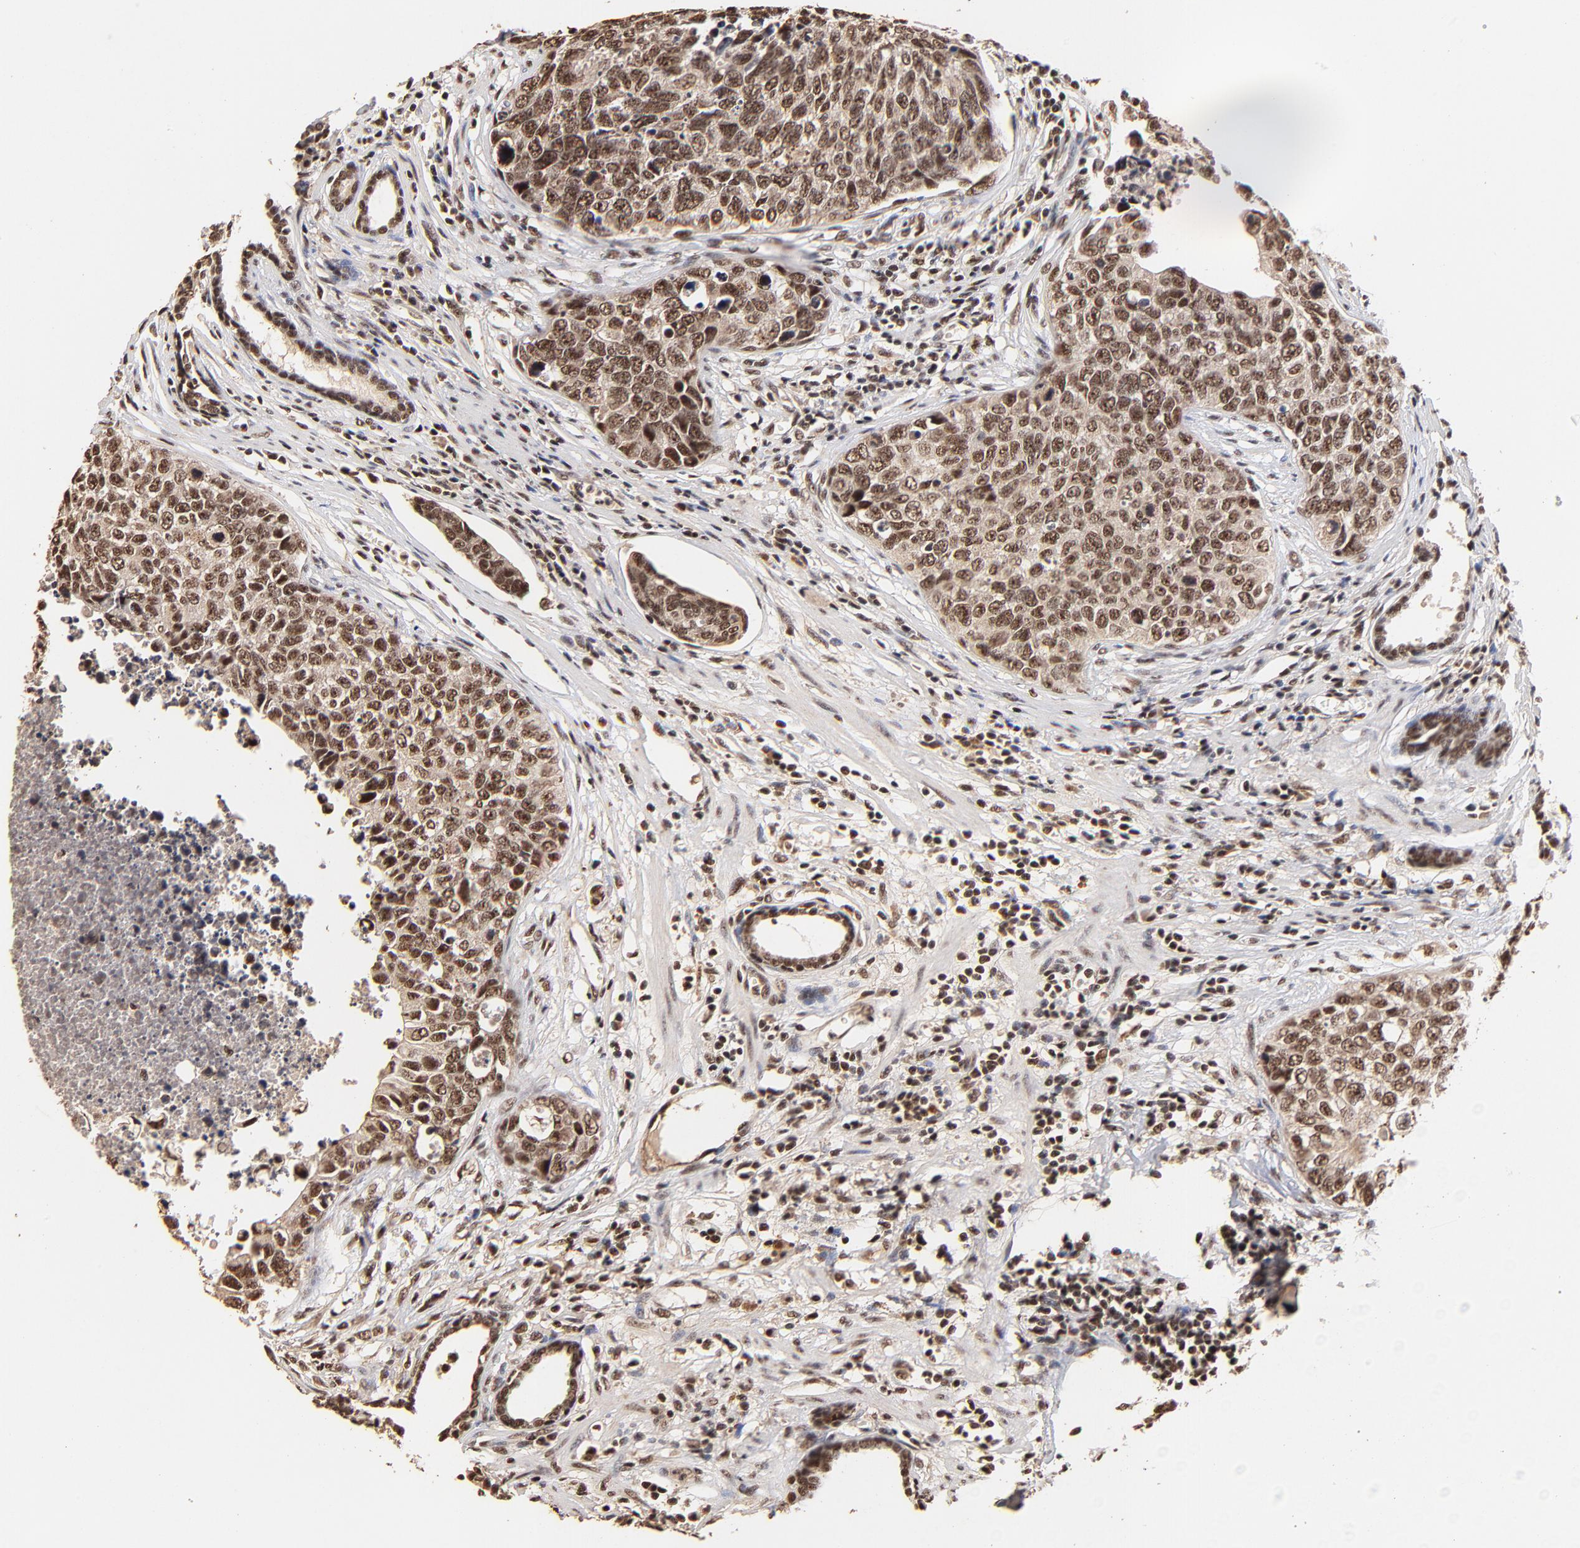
{"staining": {"intensity": "strong", "quantity": ">75%", "location": "cytoplasmic/membranous,nuclear"}, "tissue": "urothelial cancer", "cell_type": "Tumor cells", "image_type": "cancer", "snomed": [{"axis": "morphology", "description": "Urothelial carcinoma, High grade"}, {"axis": "topography", "description": "Urinary bladder"}], "caption": "Immunohistochemical staining of urothelial cancer displays high levels of strong cytoplasmic/membranous and nuclear protein expression in about >75% of tumor cells. The protein is stained brown, and the nuclei are stained in blue (DAB IHC with brightfield microscopy, high magnification).", "gene": "MED12", "patient": {"sex": "male", "age": 81}}